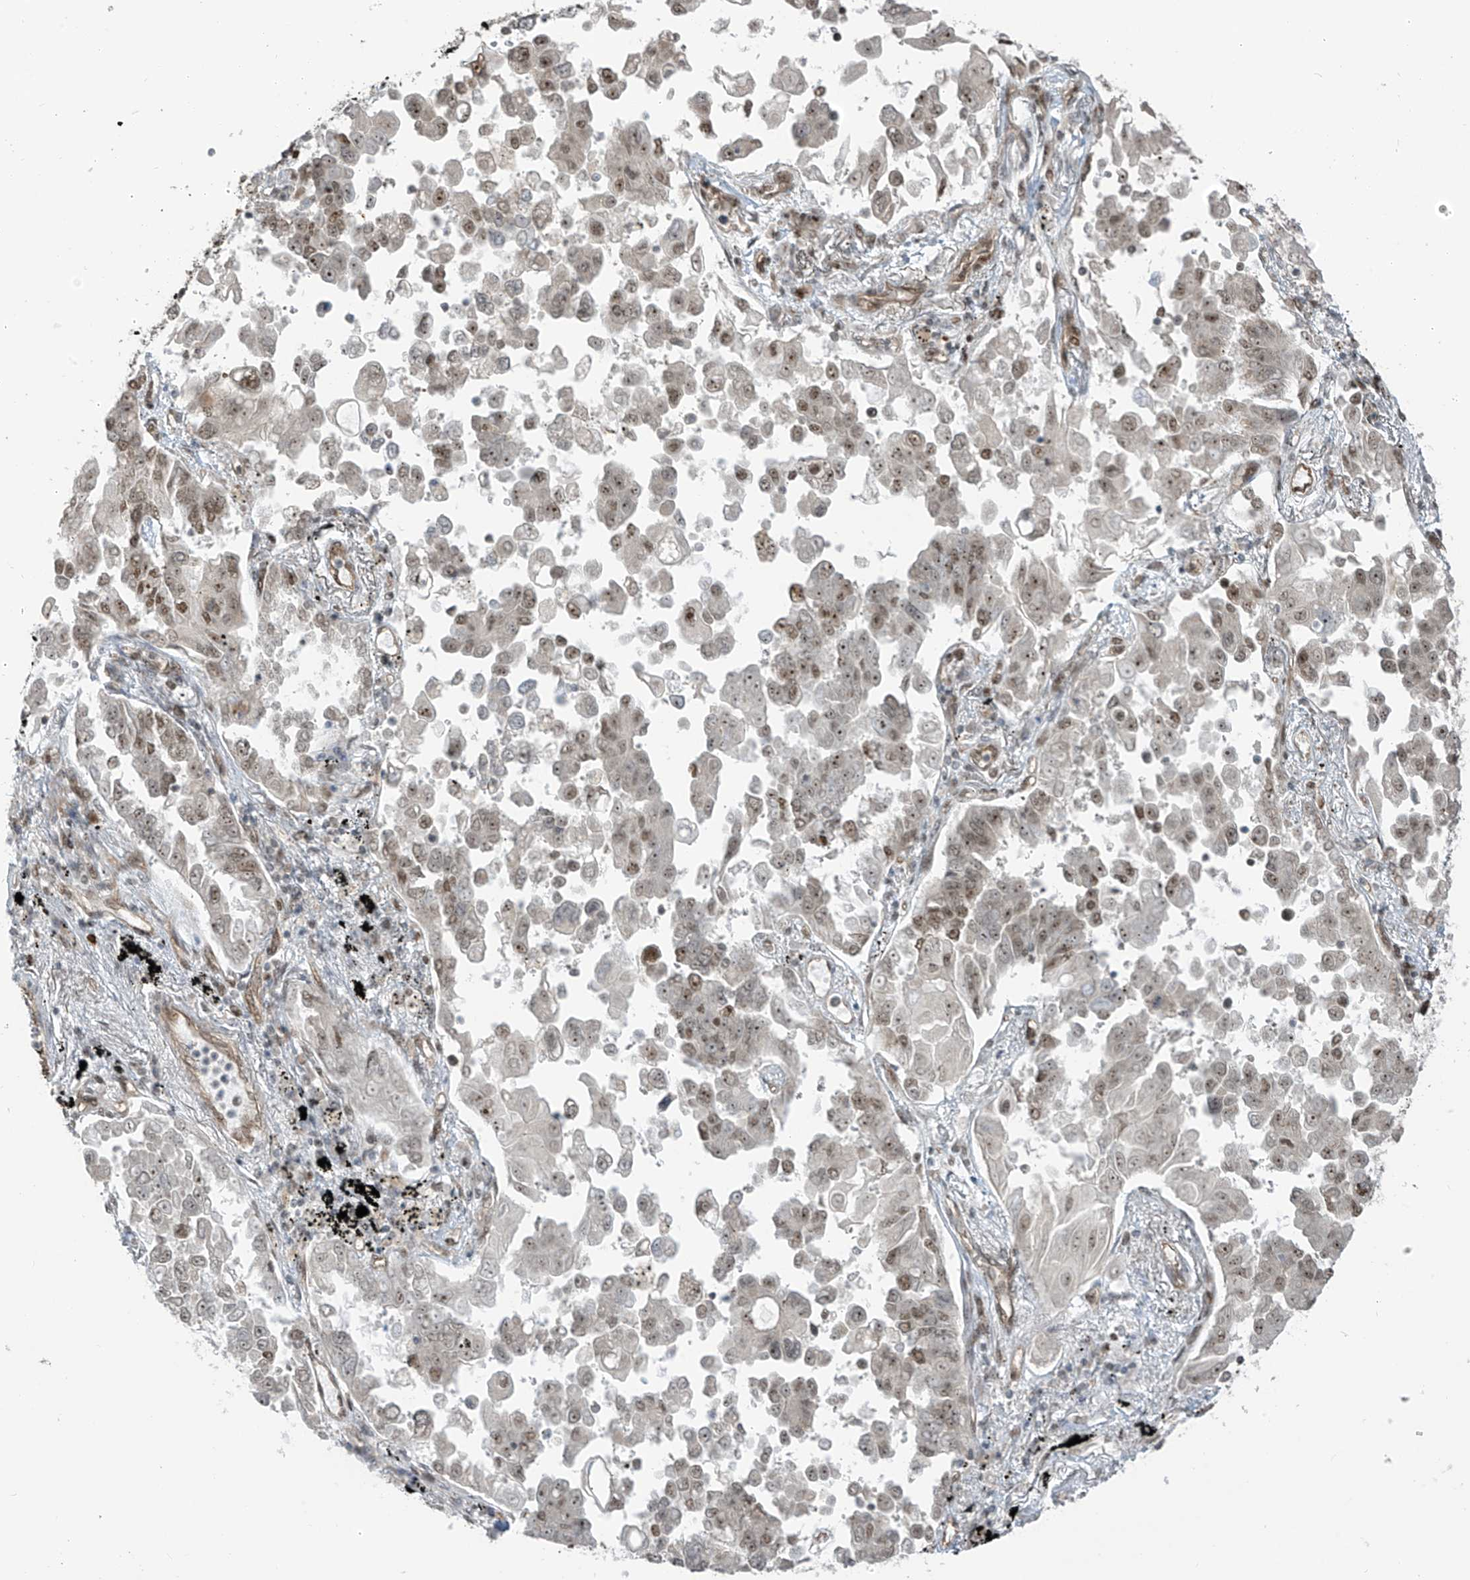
{"staining": {"intensity": "strong", "quantity": "25%-75%", "location": "nuclear"}, "tissue": "lung cancer", "cell_type": "Tumor cells", "image_type": "cancer", "snomed": [{"axis": "morphology", "description": "Adenocarcinoma, NOS"}, {"axis": "topography", "description": "Lung"}], "caption": "IHC histopathology image of neoplastic tissue: human lung cancer stained using immunohistochemistry (IHC) displays high levels of strong protein expression localized specifically in the nuclear of tumor cells, appearing as a nuclear brown color.", "gene": "ARHGEF3", "patient": {"sex": "female", "age": 67}}